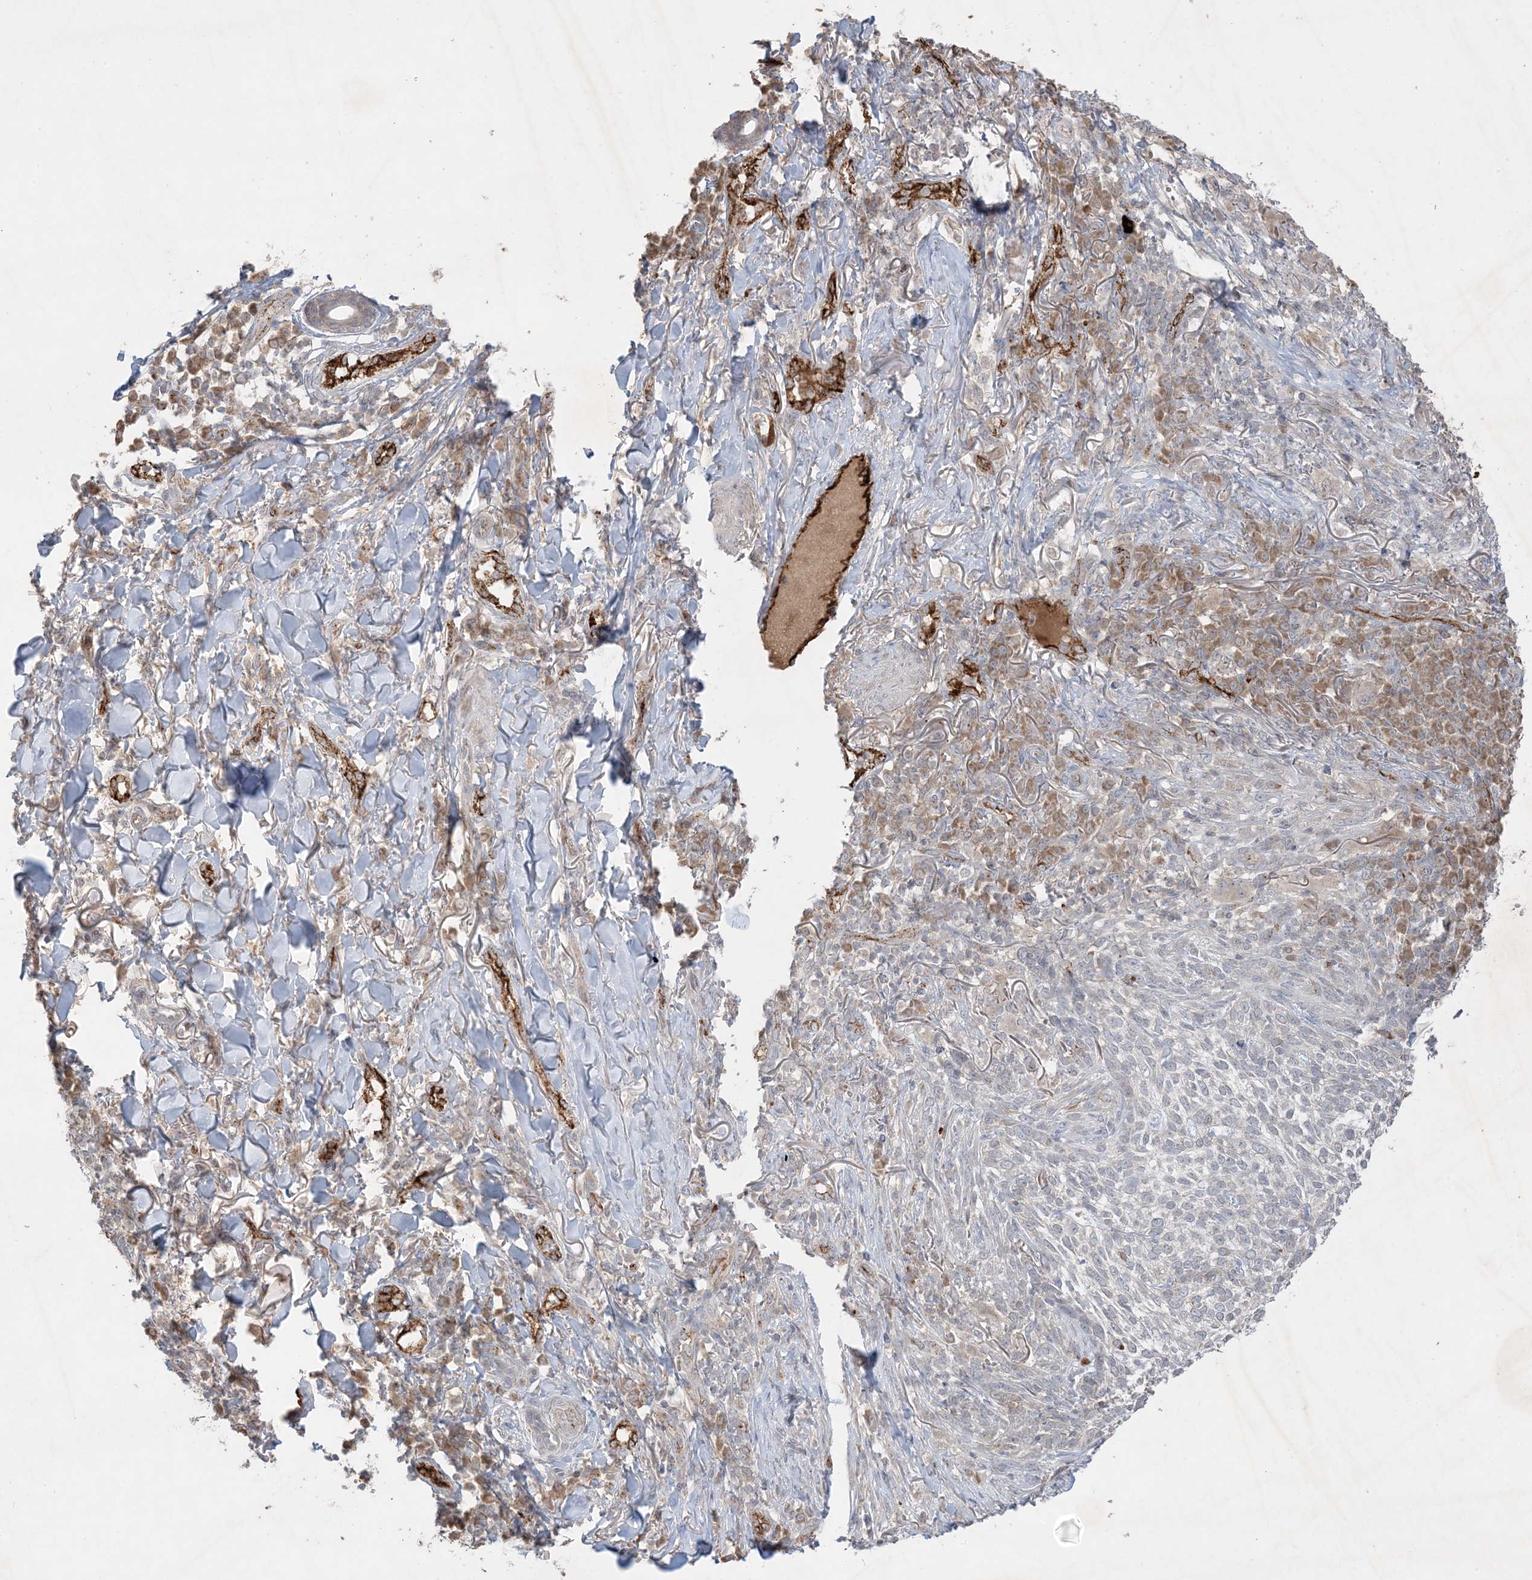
{"staining": {"intensity": "negative", "quantity": "none", "location": "none"}, "tissue": "skin cancer", "cell_type": "Tumor cells", "image_type": "cancer", "snomed": [{"axis": "morphology", "description": "Basal cell carcinoma"}, {"axis": "topography", "description": "Skin"}], "caption": "This is an immunohistochemistry photomicrograph of skin cancer (basal cell carcinoma). There is no staining in tumor cells.", "gene": "PRSS36", "patient": {"sex": "female", "age": 64}}